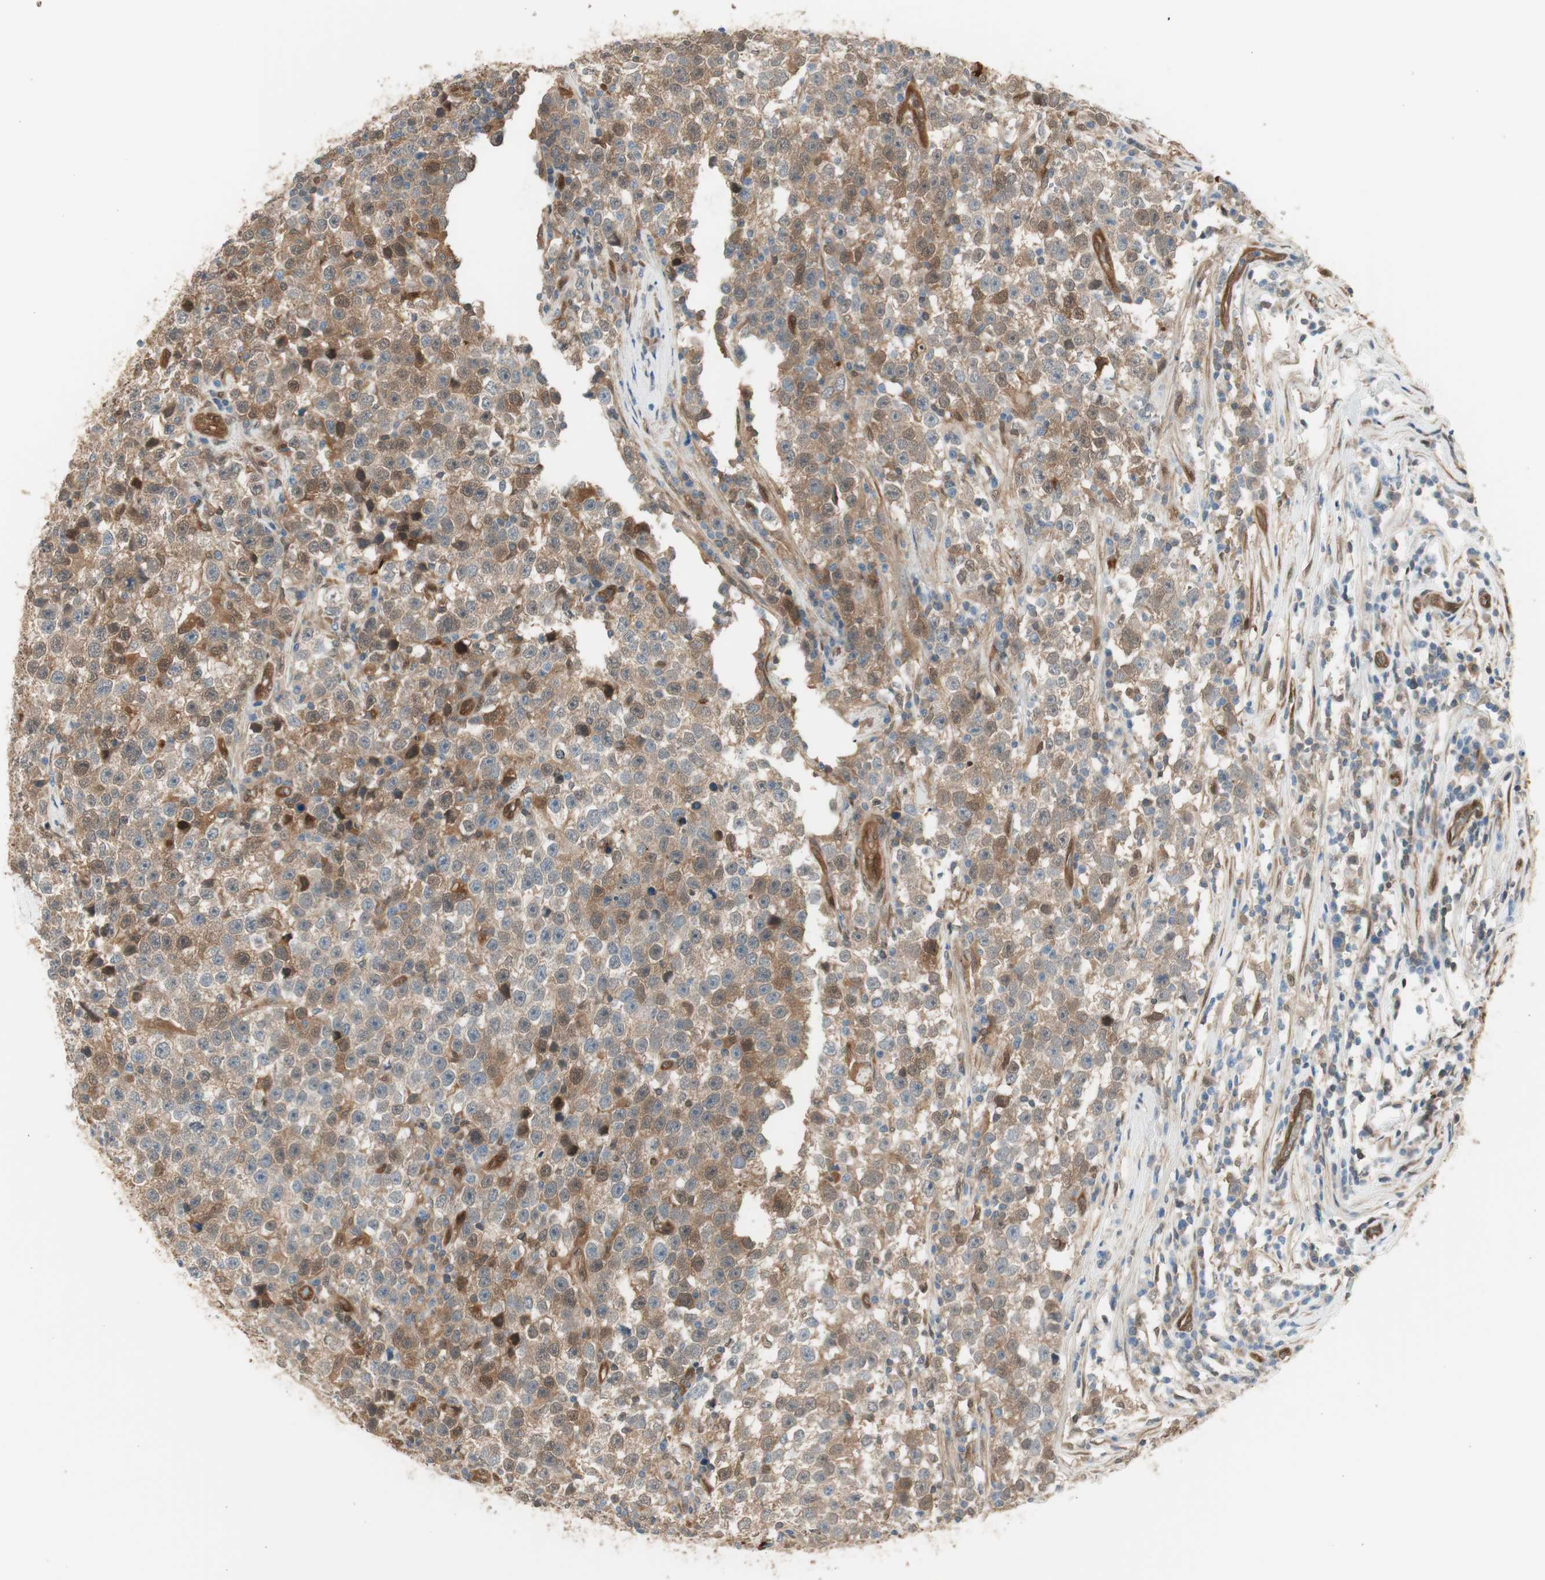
{"staining": {"intensity": "moderate", "quantity": ">75%", "location": "cytoplasmic/membranous"}, "tissue": "testis cancer", "cell_type": "Tumor cells", "image_type": "cancer", "snomed": [{"axis": "morphology", "description": "Seminoma, NOS"}, {"axis": "topography", "description": "Testis"}], "caption": "Protein expression analysis of human seminoma (testis) reveals moderate cytoplasmic/membranous staining in approximately >75% of tumor cells.", "gene": "SERPINB6", "patient": {"sex": "male", "age": 43}}